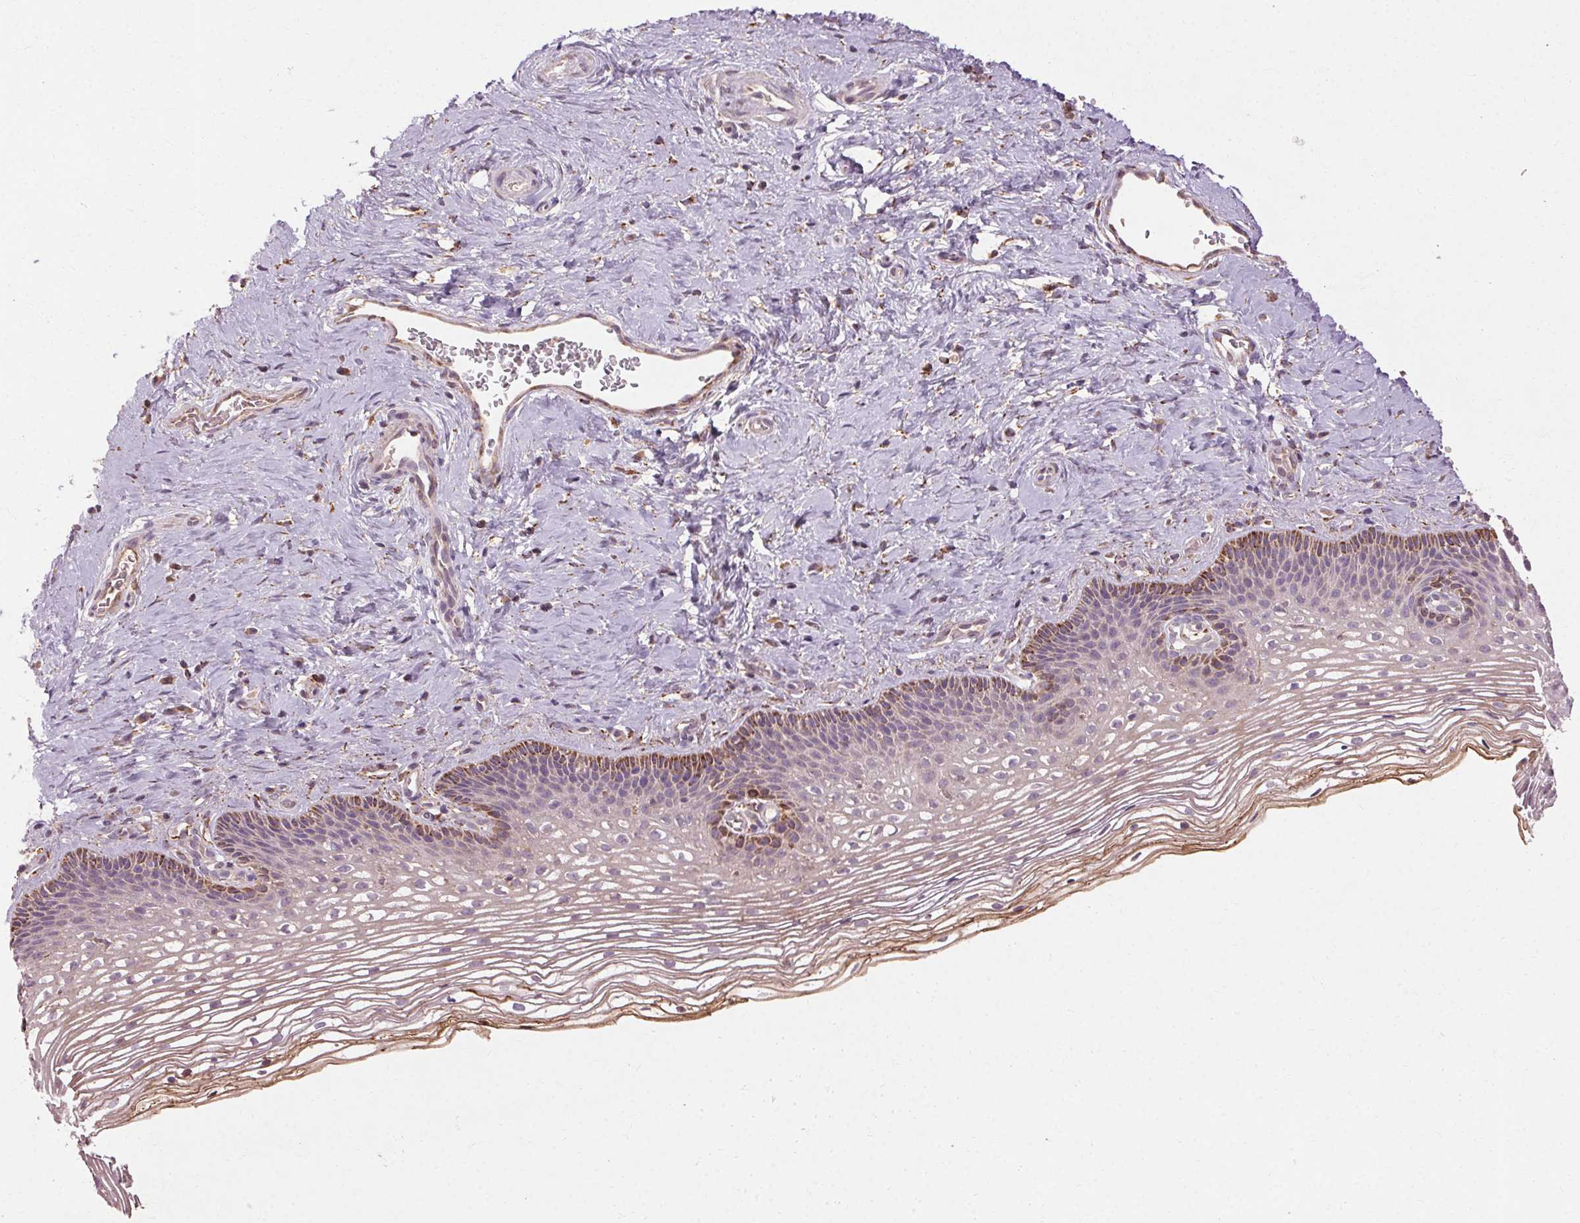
{"staining": {"intensity": "moderate", "quantity": ">75%", "location": "cytoplasmic/membranous"}, "tissue": "cervix", "cell_type": "Glandular cells", "image_type": "normal", "snomed": [{"axis": "morphology", "description": "Normal tissue, NOS"}, {"axis": "topography", "description": "Cervix"}], "caption": "This micrograph exhibits immunohistochemistry (IHC) staining of unremarkable human cervix, with medium moderate cytoplasmic/membranous expression in approximately >75% of glandular cells.", "gene": "REP15", "patient": {"sex": "female", "age": 34}}